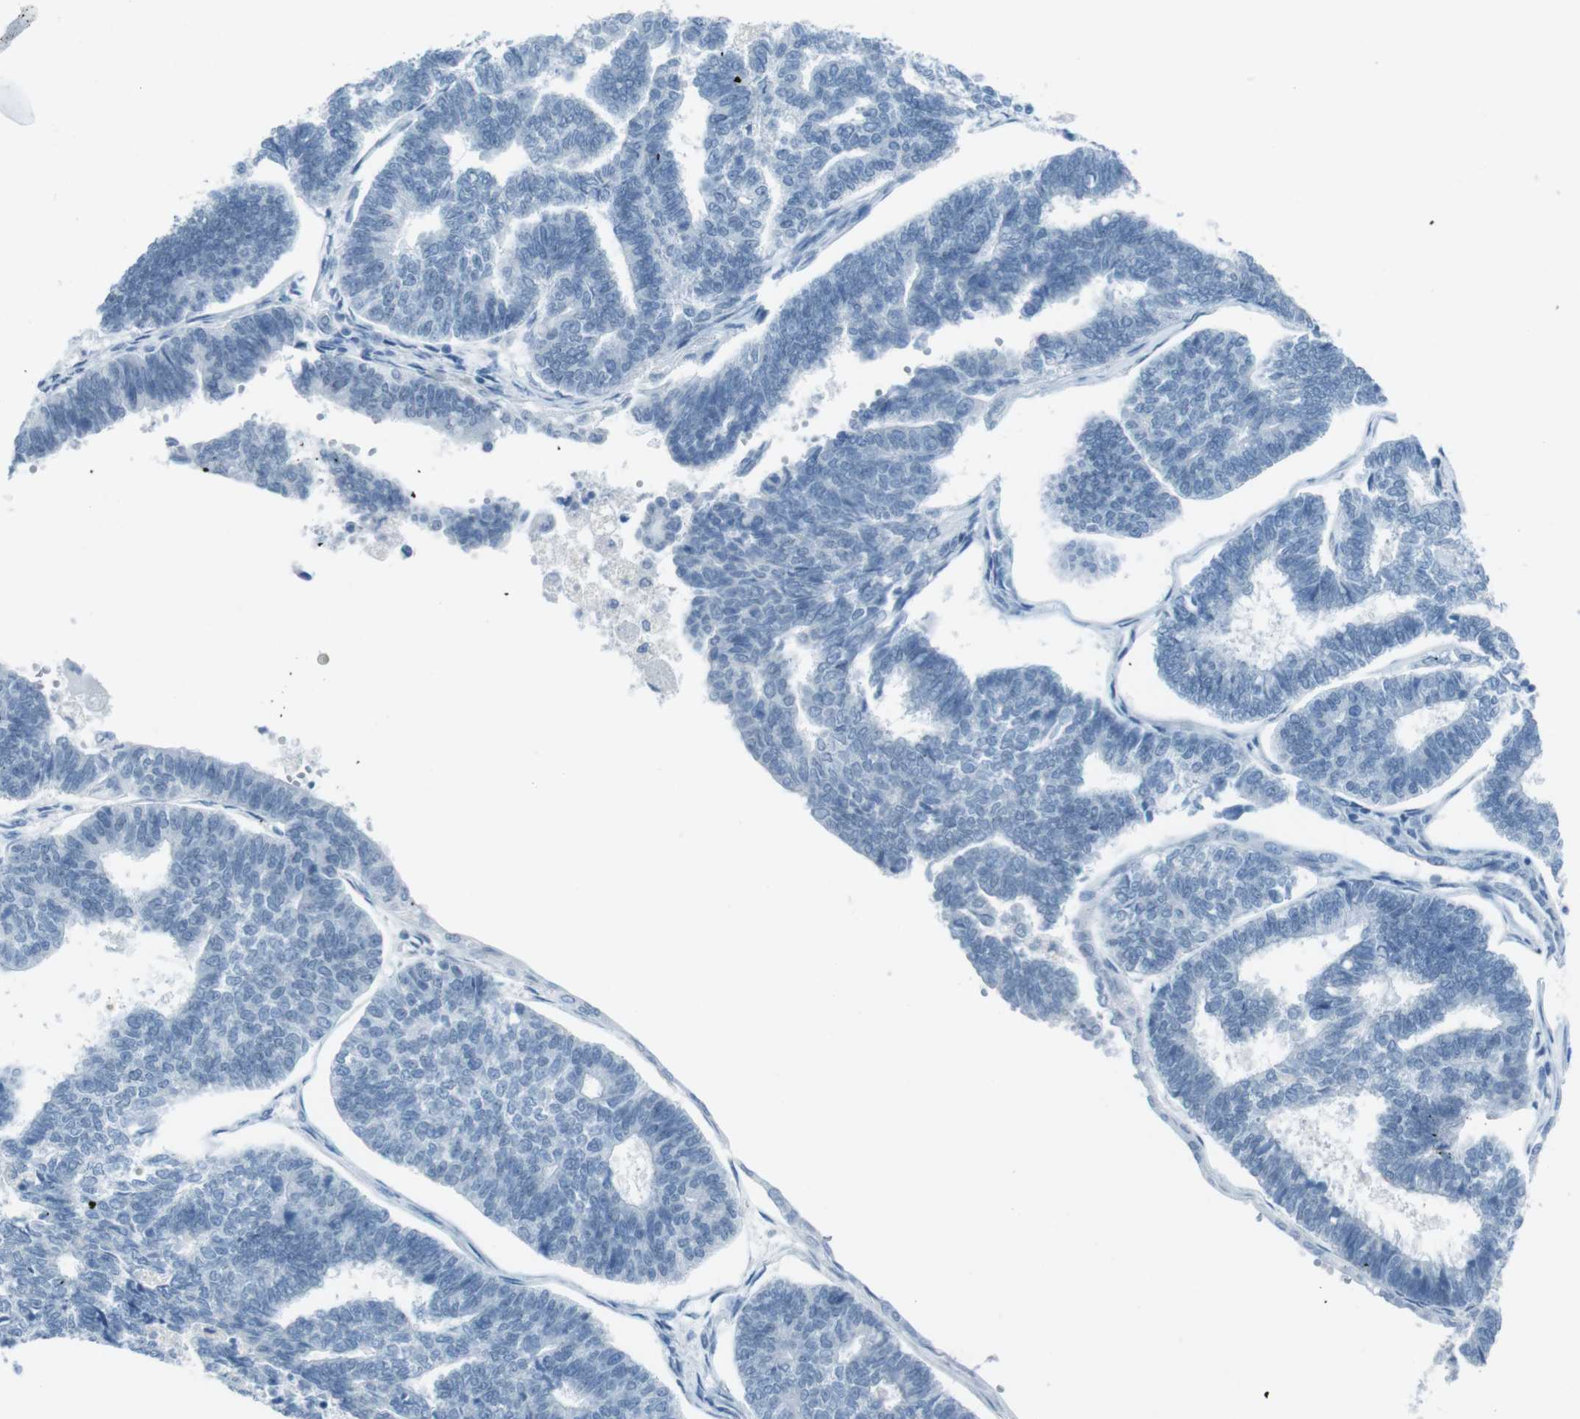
{"staining": {"intensity": "negative", "quantity": "none", "location": "none"}, "tissue": "endometrial cancer", "cell_type": "Tumor cells", "image_type": "cancer", "snomed": [{"axis": "morphology", "description": "Adenocarcinoma, NOS"}, {"axis": "topography", "description": "Endometrium"}], "caption": "Endometrial cancer stained for a protein using immunohistochemistry demonstrates no staining tumor cells.", "gene": "TMEM207", "patient": {"sex": "female", "age": 70}}